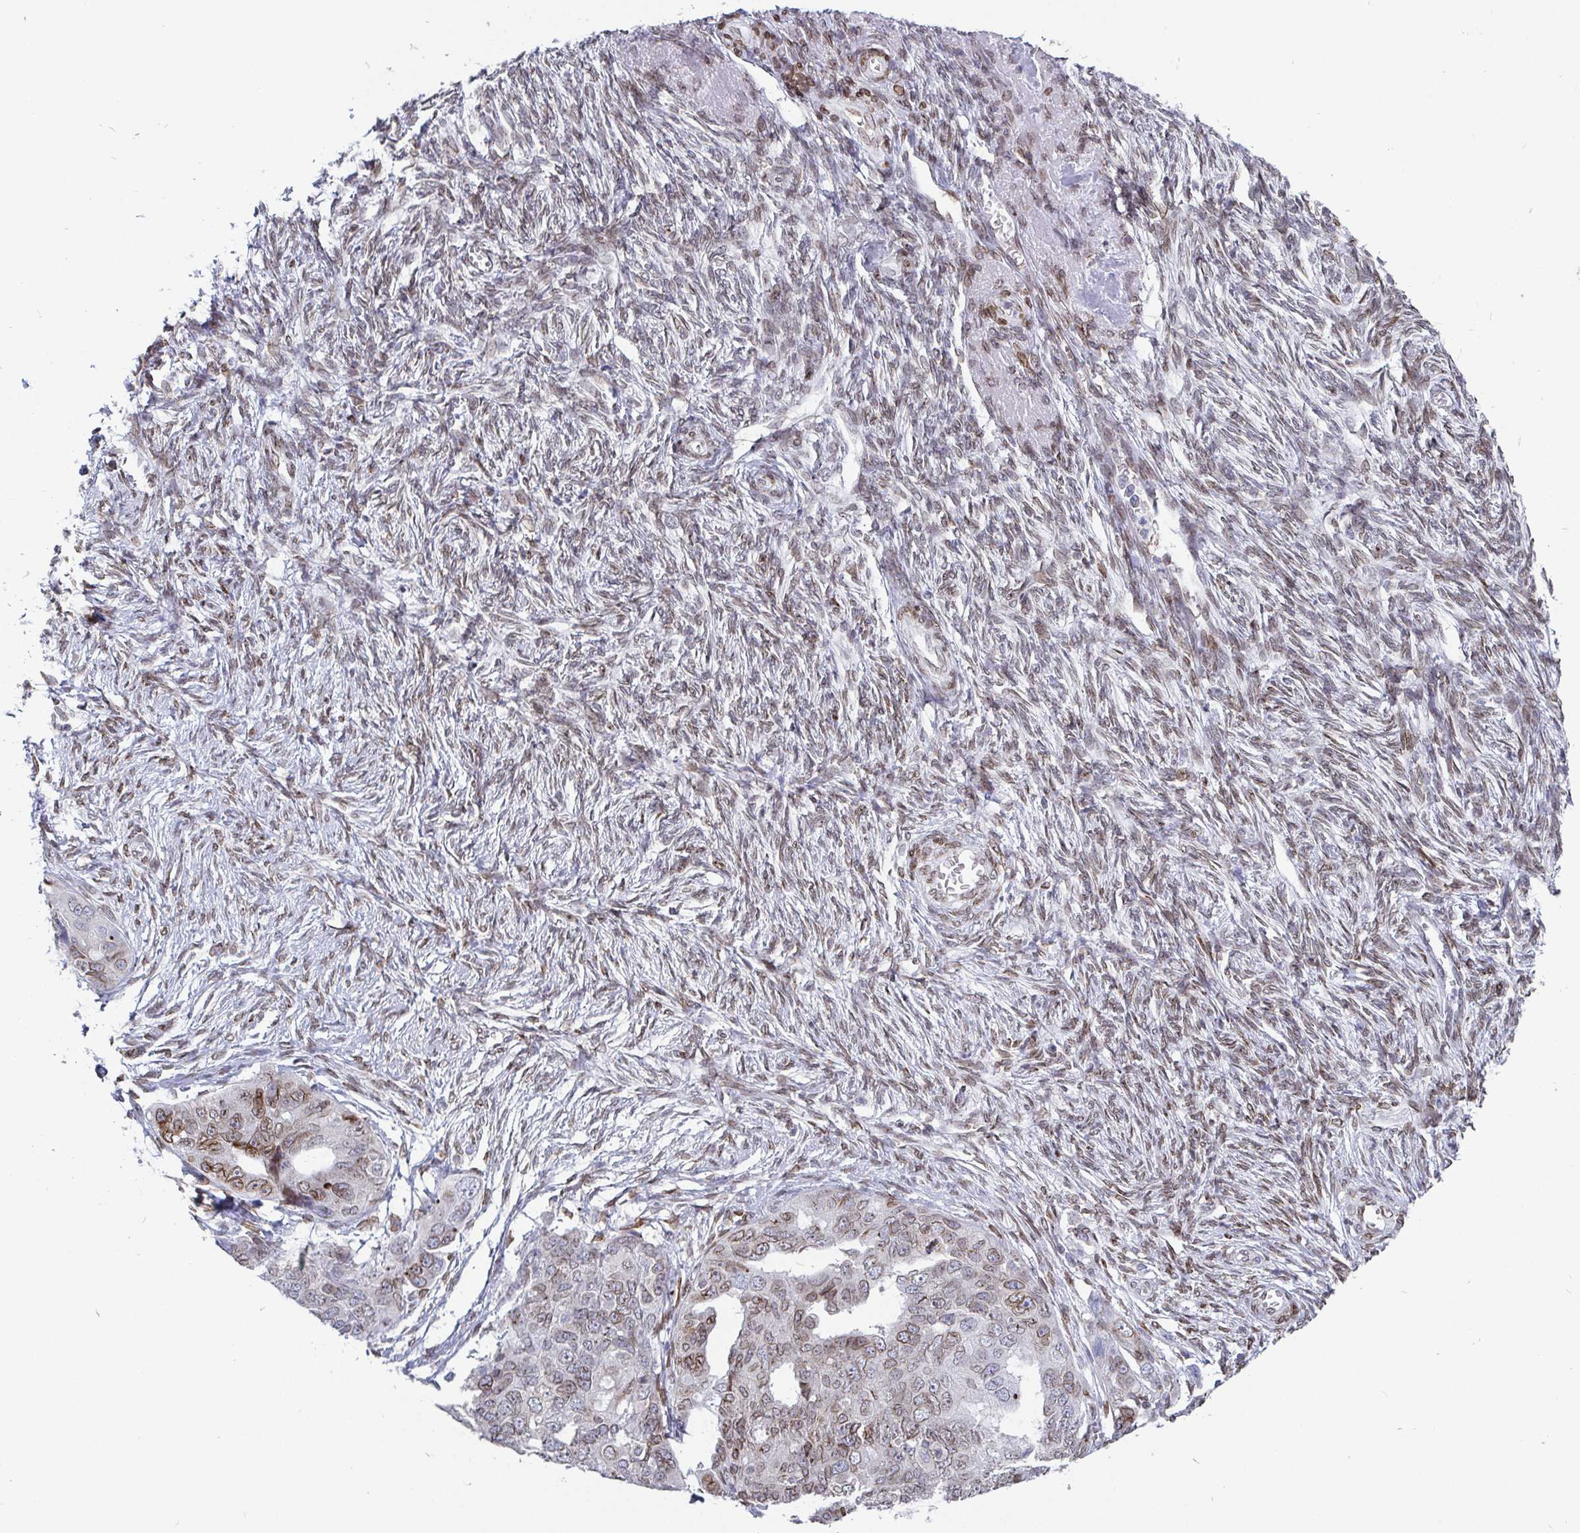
{"staining": {"intensity": "moderate", "quantity": "<25%", "location": "cytoplasmic/membranous,nuclear"}, "tissue": "ovarian cancer", "cell_type": "Tumor cells", "image_type": "cancer", "snomed": [{"axis": "morphology", "description": "Carcinoma, endometroid"}, {"axis": "topography", "description": "Ovary"}], "caption": "A brown stain labels moderate cytoplasmic/membranous and nuclear expression of a protein in human ovarian endometroid carcinoma tumor cells.", "gene": "EMD", "patient": {"sex": "female", "age": 70}}